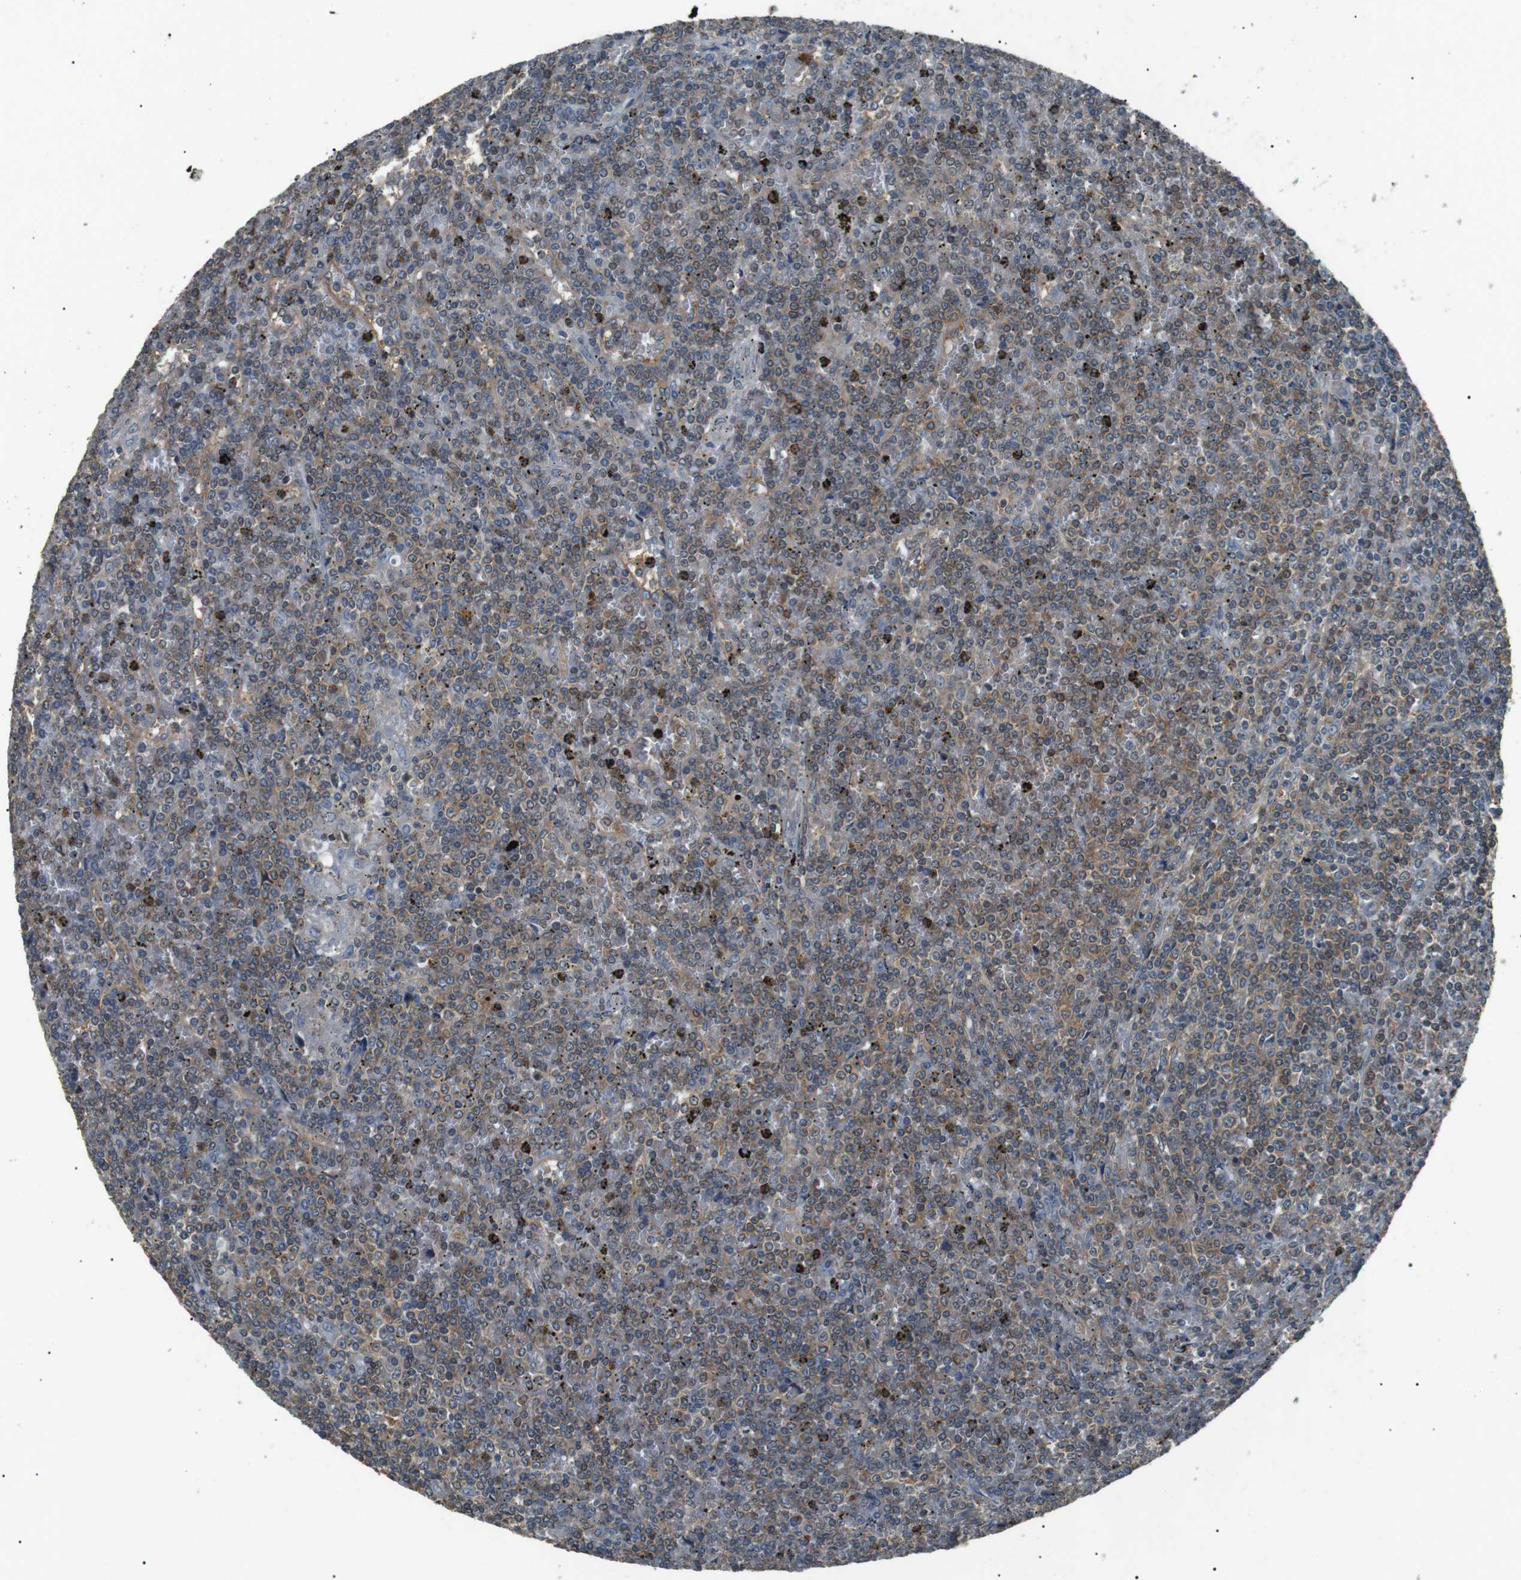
{"staining": {"intensity": "moderate", "quantity": ">75%", "location": "cytoplasmic/membranous"}, "tissue": "lymphoma", "cell_type": "Tumor cells", "image_type": "cancer", "snomed": [{"axis": "morphology", "description": "Malignant lymphoma, non-Hodgkin's type, Low grade"}, {"axis": "topography", "description": "Spleen"}], "caption": "This is a histology image of IHC staining of lymphoma, which shows moderate expression in the cytoplasmic/membranous of tumor cells.", "gene": "NEK7", "patient": {"sex": "female", "age": 19}}